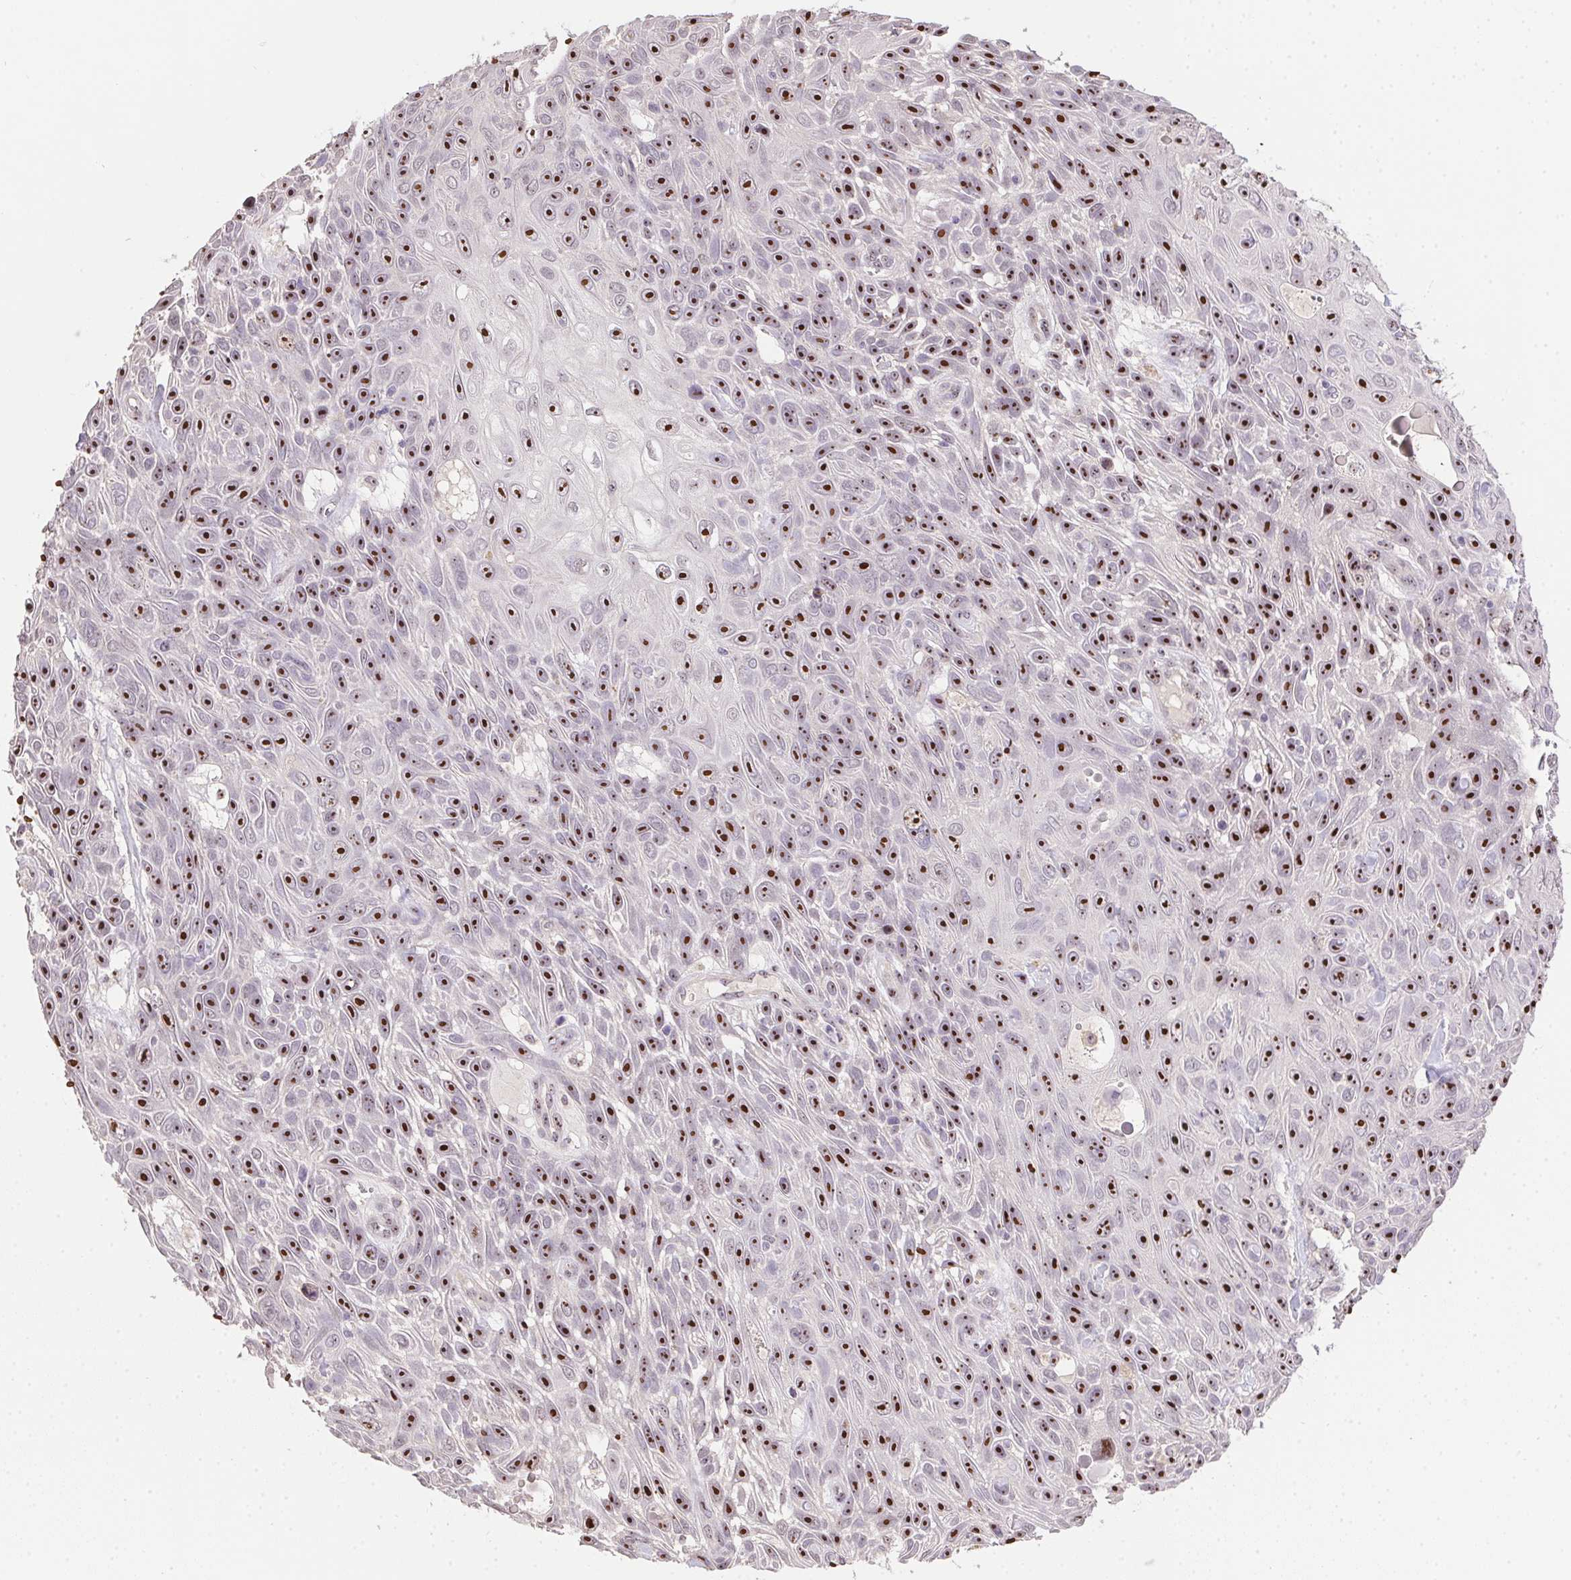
{"staining": {"intensity": "strong", "quantity": ">75%", "location": "nuclear"}, "tissue": "skin cancer", "cell_type": "Tumor cells", "image_type": "cancer", "snomed": [{"axis": "morphology", "description": "Squamous cell carcinoma, NOS"}, {"axis": "topography", "description": "Skin"}], "caption": "Skin squamous cell carcinoma stained for a protein reveals strong nuclear positivity in tumor cells. (IHC, brightfield microscopy, high magnification).", "gene": "BATF2", "patient": {"sex": "male", "age": 82}}